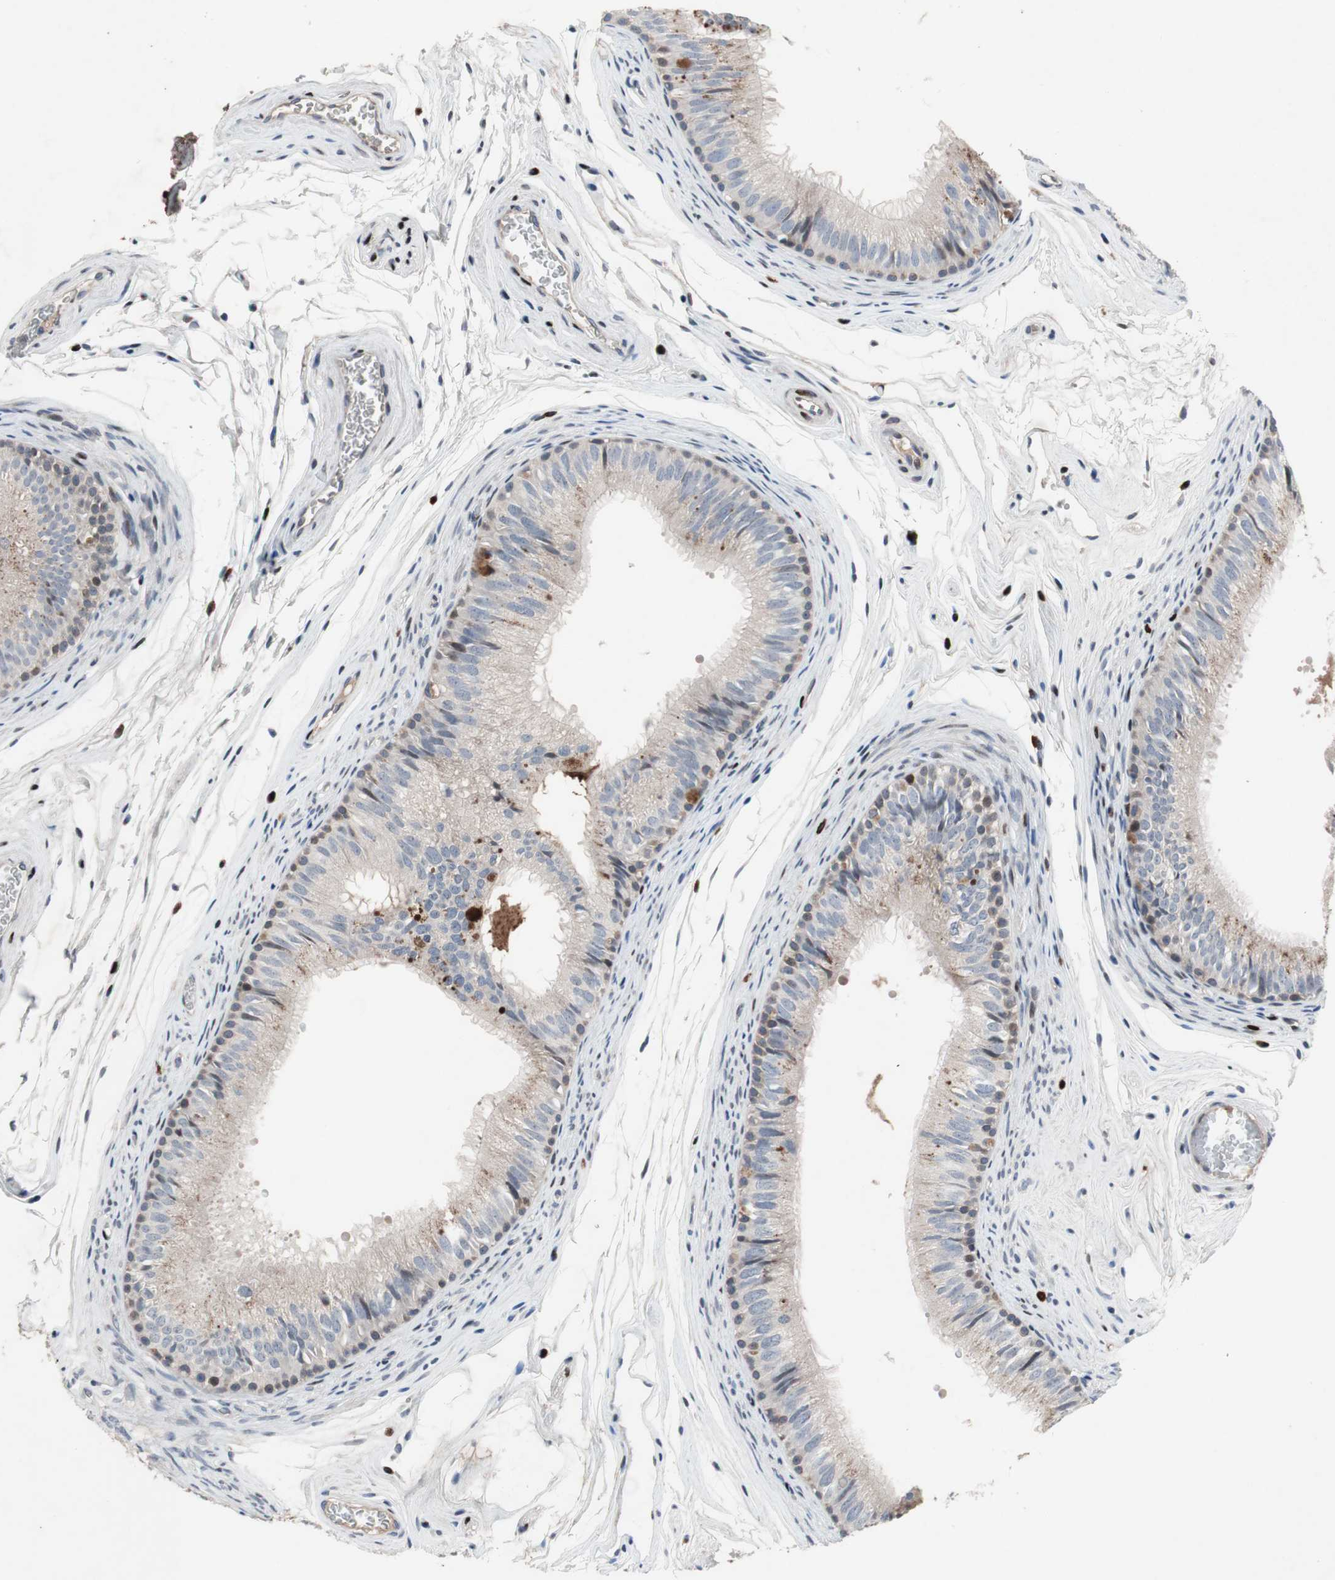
{"staining": {"intensity": "moderate", "quantity": "25%-75%", "location": "cytoplasmic/membranous"}, "tissue": "epididymis", "cell_type": "Glandular cells", "image_type": "normal", "snomed": [{"axis": "morphology", "description": "Normal tissue, NOS"}, {"axis": "topography", "description": "Epididymis"}], "caption": "Immunohistochemical staining of benign human epididymis shows medium levels of moderate cytoplasmic/membranous expression in approximately 25%-75% of glandular cells.", "gene": "MUTYH", "patient": {"sex": "male", "age": 36}}